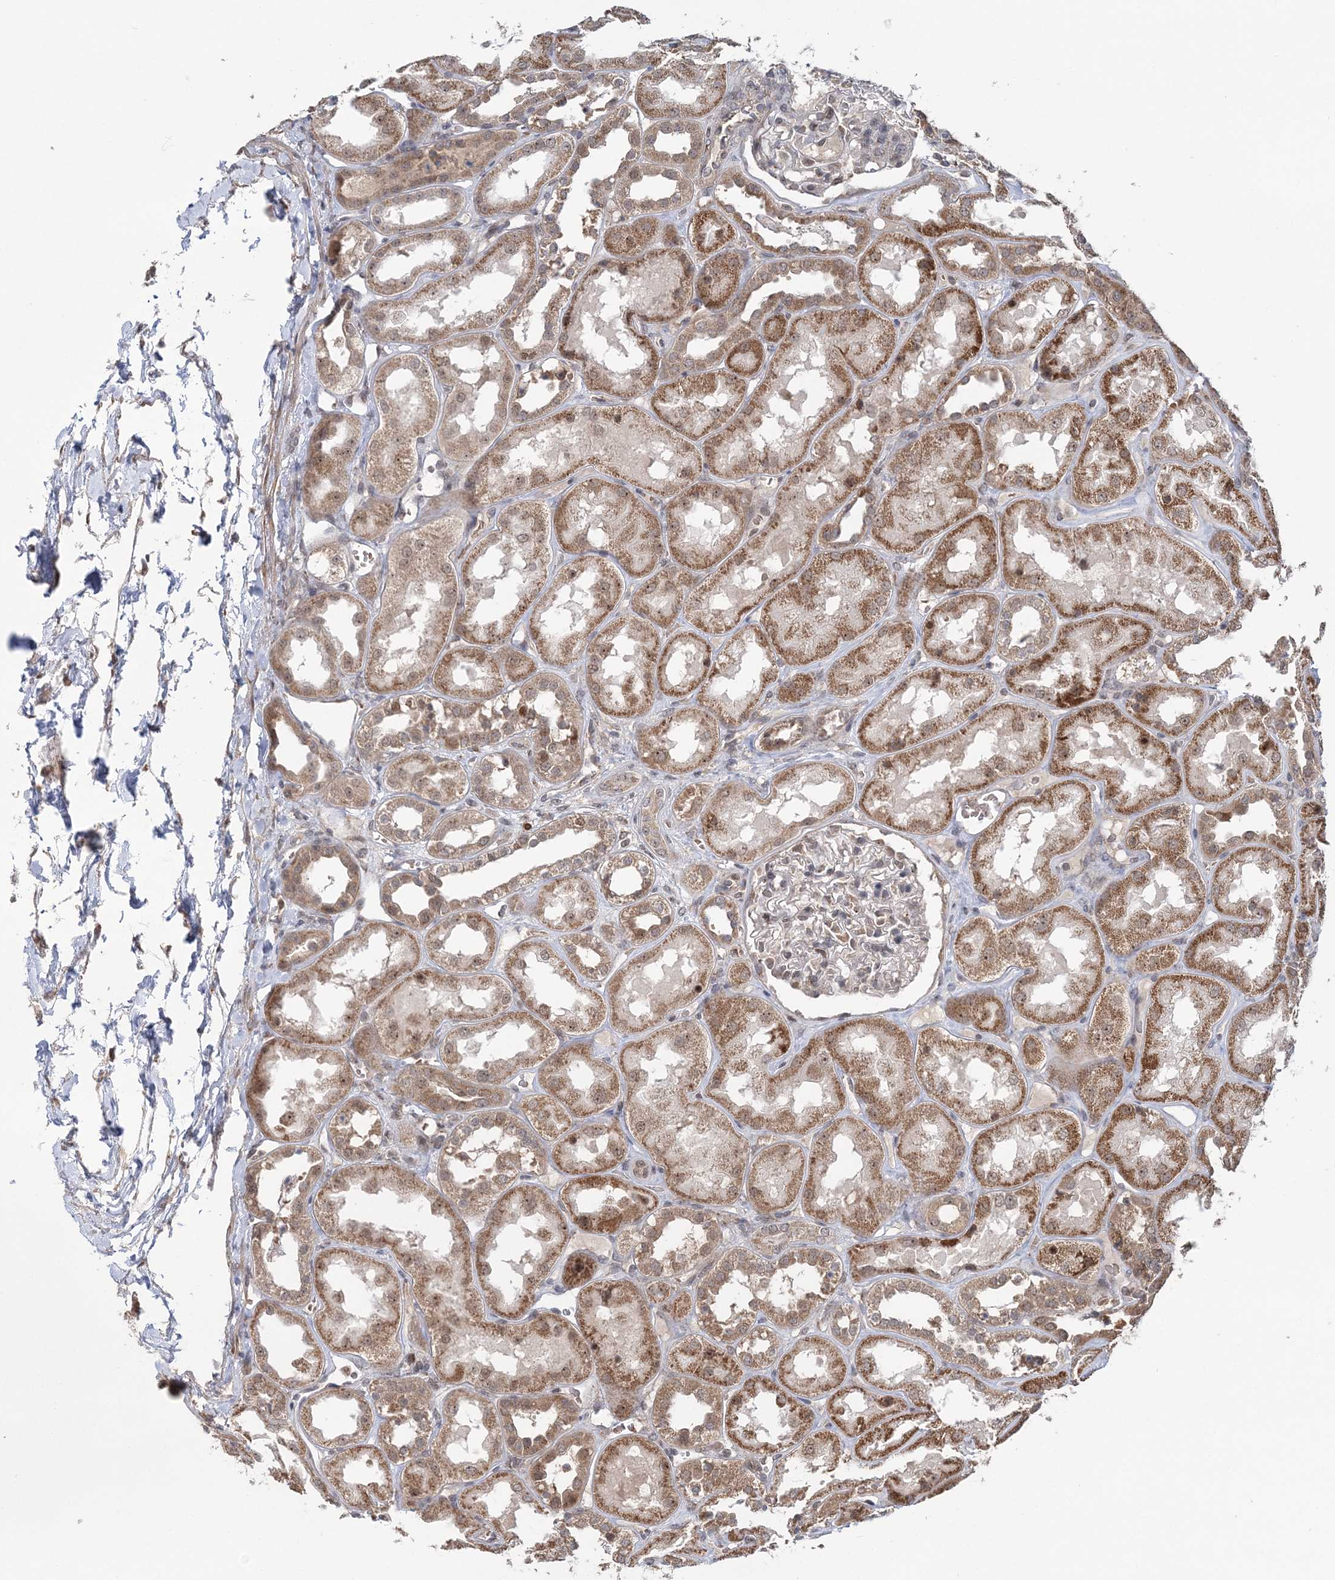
{"staining": {"intensity": "weak", "quantity": "<25%", "location": "nuclear"}, "tissue": "kidney", "cell_type": "Cells in glomeruli", "image_type": "normal", "snomed": [{"axis": "morphology", "description": "Normal tissue, NOS"}, {"axis": "topography", "description": "Kidney"}], "caption": "Immunohistochemical staining of normal human kidney exhibits no significant expression in cells in glomeruli.", "gene": "KIF4A", "patient": {"sex": "male", "age": 70}}